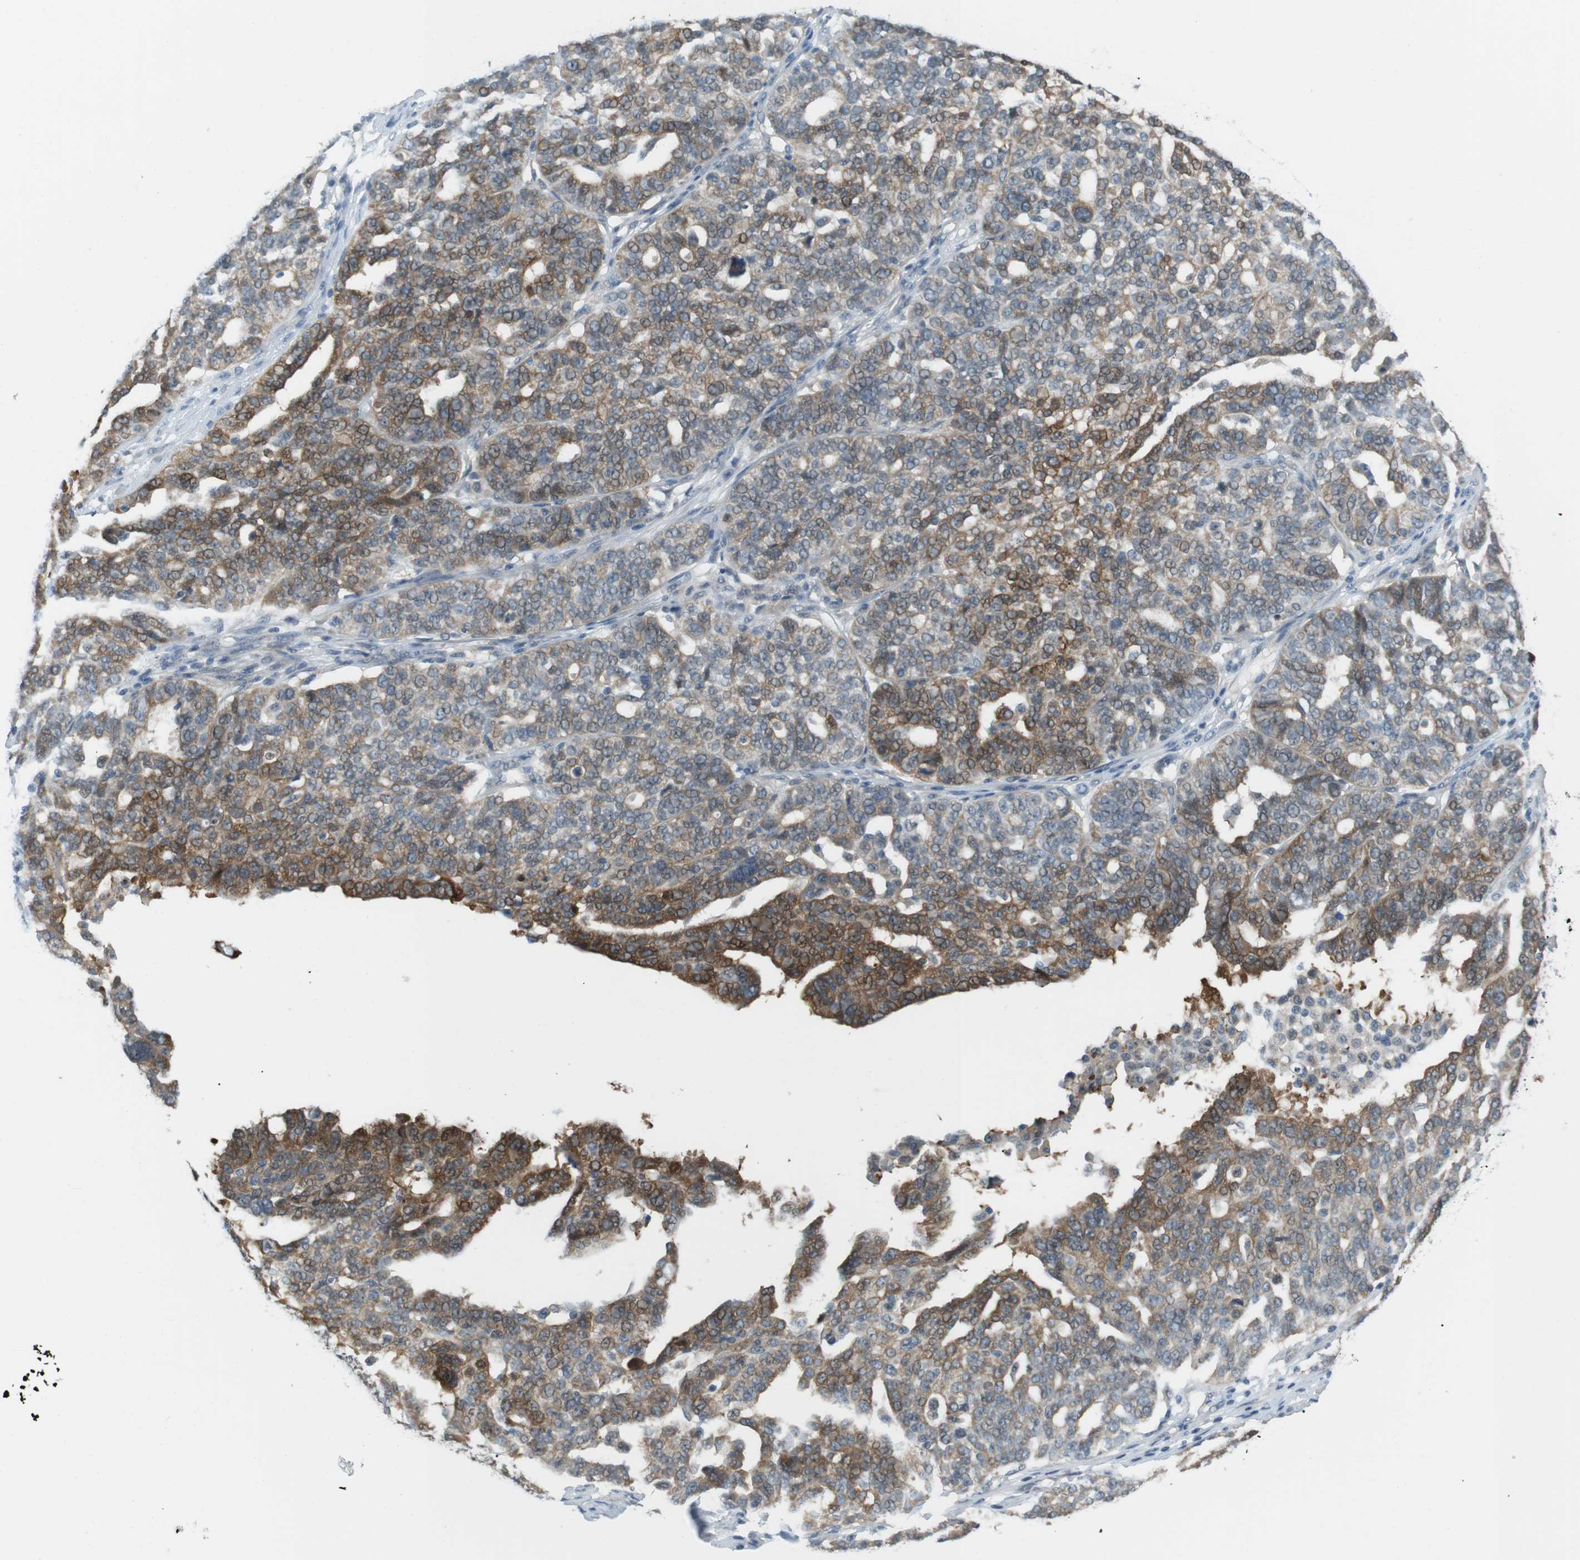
{"staining": {"intensity": "moderate", "quantity": "<25%", "location": "cytoplasmic/membranous"}, "tissue": "ovarian cancer", "cell_type": "Tumor cells", "image_type": "cancer", "snomed": [{"axis": "morphology", "description": "Cystadenocarcinoma, serous, NOS"}, {"axis": "topography", "description": "Ovary"}], "caption": "Immunohistochemical staining of human serous cystadenocarcinoma (ovarian) exhibits moderate cytoplasmic/membranous protein staining in approximately <25% of tumor cells.", "gene": "RTN3", "patient": {"sex": "female", "age": 59}}